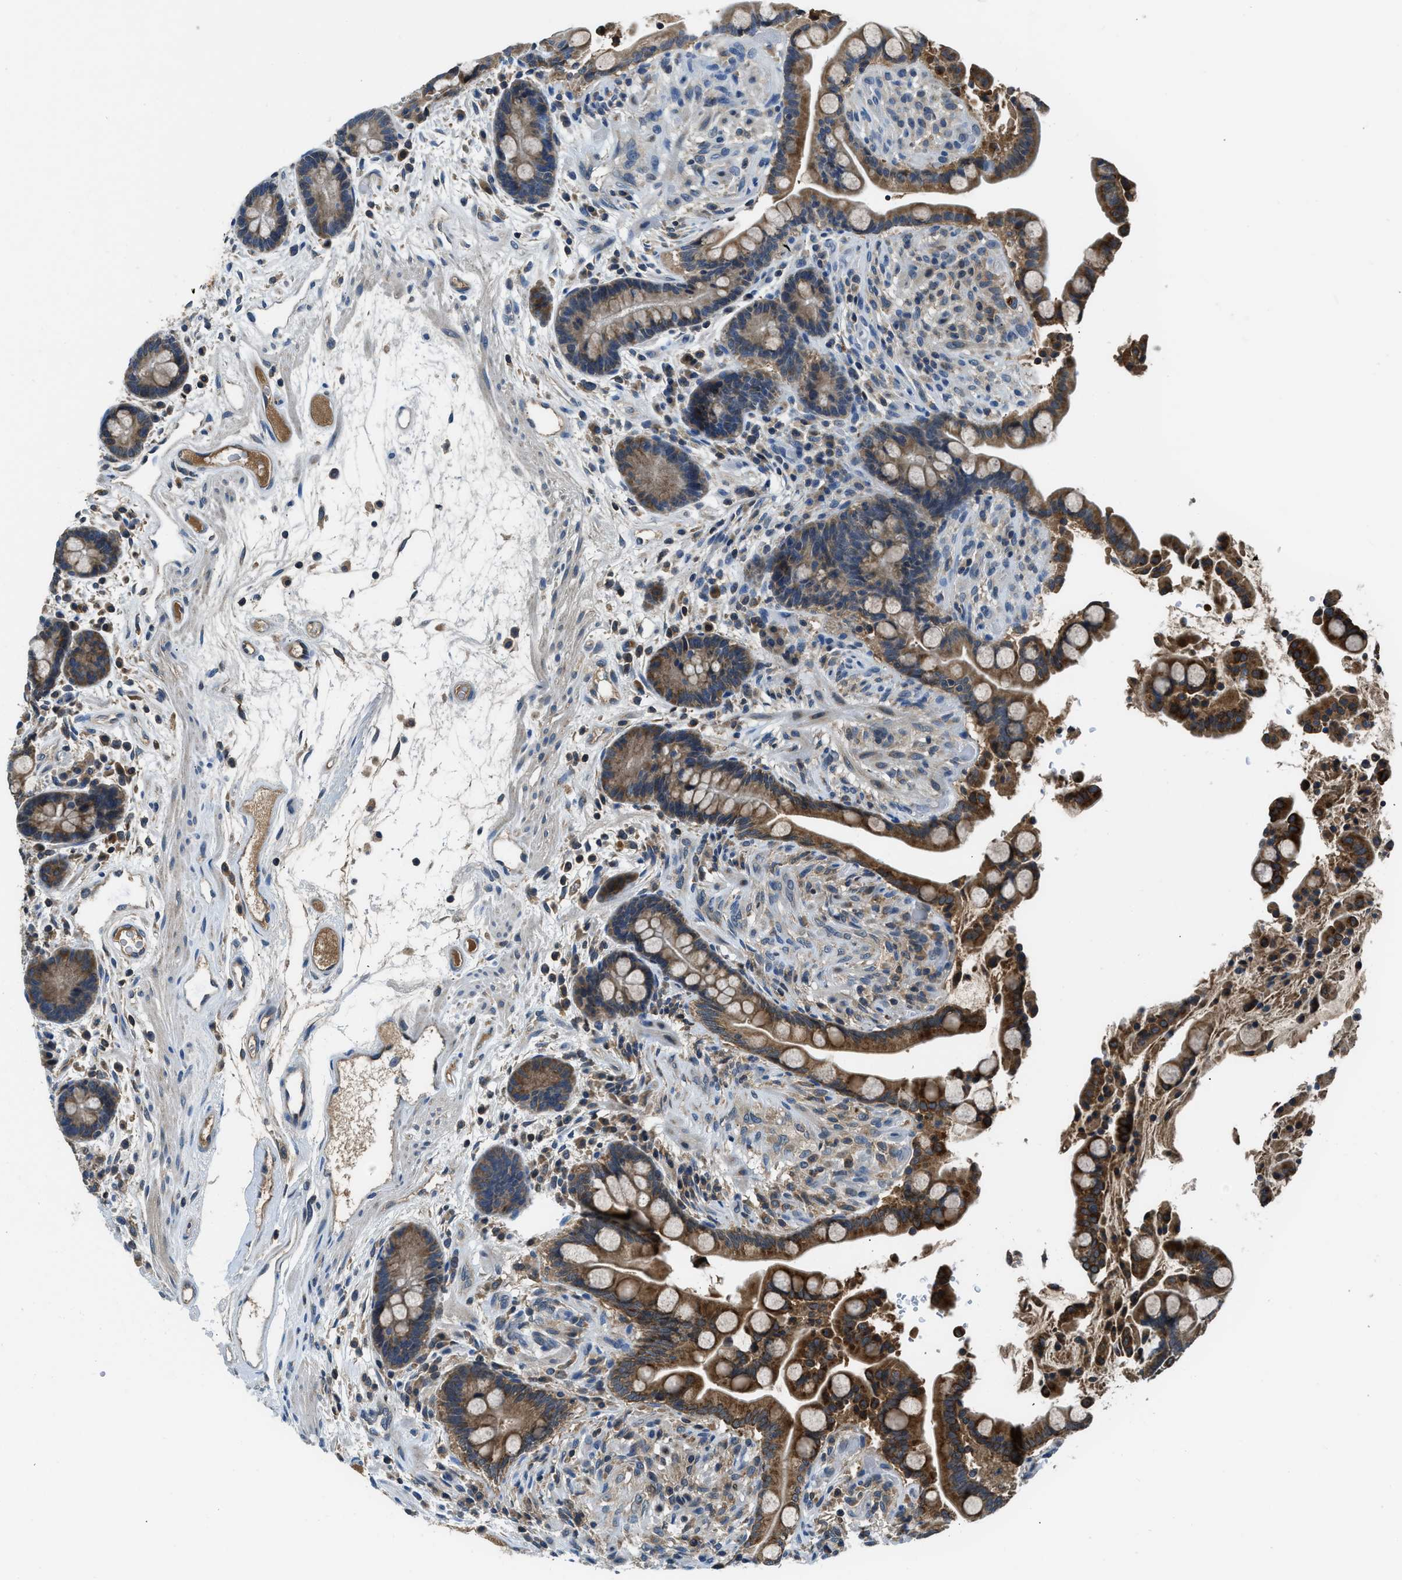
{"staining": {"intensity": "moderate", "quantity": ">75%", "location": "cytoplasmic/membranous"}, "tissue": "colon", "cell_type": "Endothelial cells", "image_type": "normal", "snomed": [{"axis": "morphology", "description": "Normal tissue, NOS"}, {"axis": "topography", "description": "Colon"}], "caption": "Endothelial cells show medium levels of moderate cytoplasmic/membranous positivity in approximately >75% of cells in benign colon.", "gene": "PAFAH2", "patient": {"sex": "male", "age": 73}}